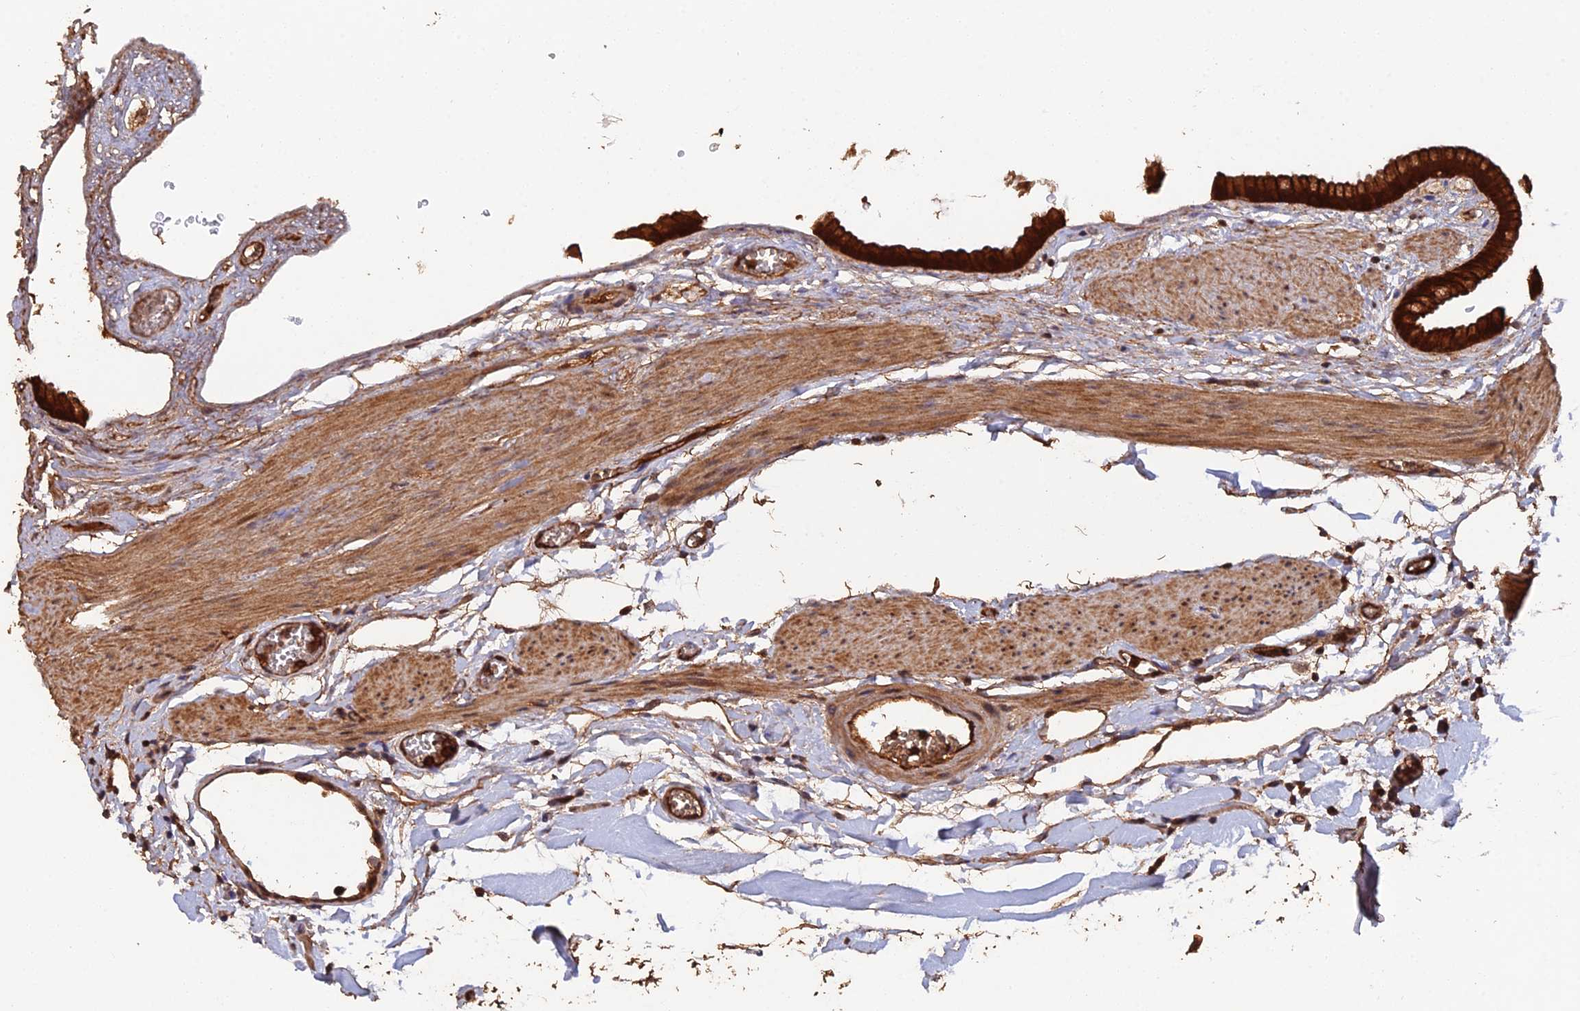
{"staining": {"intensity": "strong", "quantity": ">75%", "location": "cytoplasmic/membranous"}, "tissue": "gallbladder", "cell_type": "Glandular cells", "image_type": "normal", "snomed": [{"axis": "morphology", "description": "Normal tissue, NOS"}, {"axis": "topography", "description": "Gallbladder"}], "caption": "Glandular cells exhibit high levels of strong cytoplasmic/membranous positivity in about >75% of cells in normal gallbladder.", "gene": "RALGAPA2", "patient": {"sex": "female", "age": 64}}